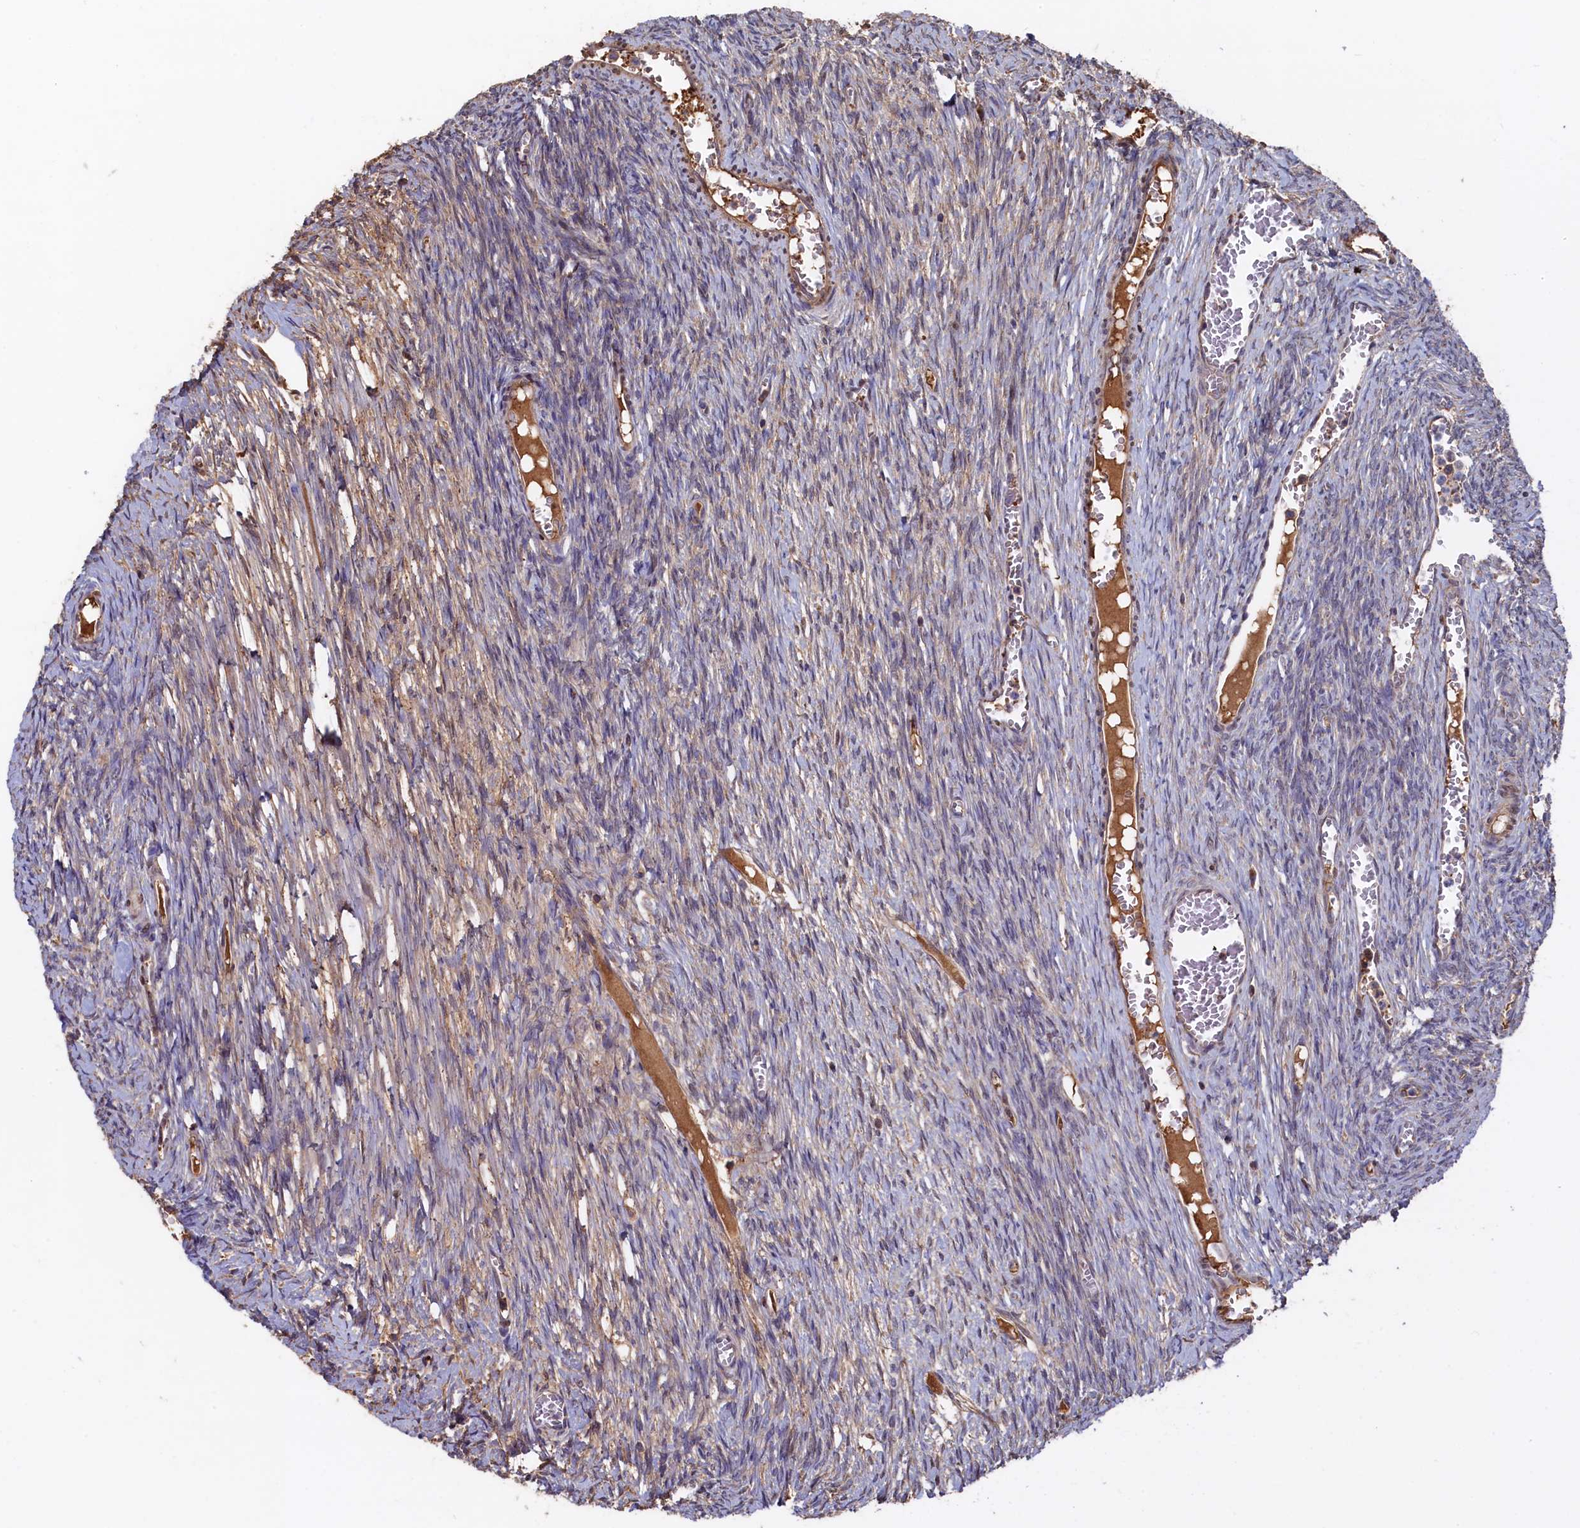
{"staining": {"intensity": "moderate", "quantity": ">75%", "location": "cytoplasmic/membranous"}, "tissue": "ovary", "cell_type": "Follicle cells", "image_type": "normal", "snomed": [{"axis": "morphology", "description": "Normal tissue, NOS"}, {"axis": "topography", "description": "Ovary"}], "caption": "Protein staining by immunohistochemistry (IHC) shows moderate cytoplasmic/membranous expression in about >75% of follicle cells in normal ovary.", "gene": "SLC12A4", "patient": {"sex": "female", "age": 44}}